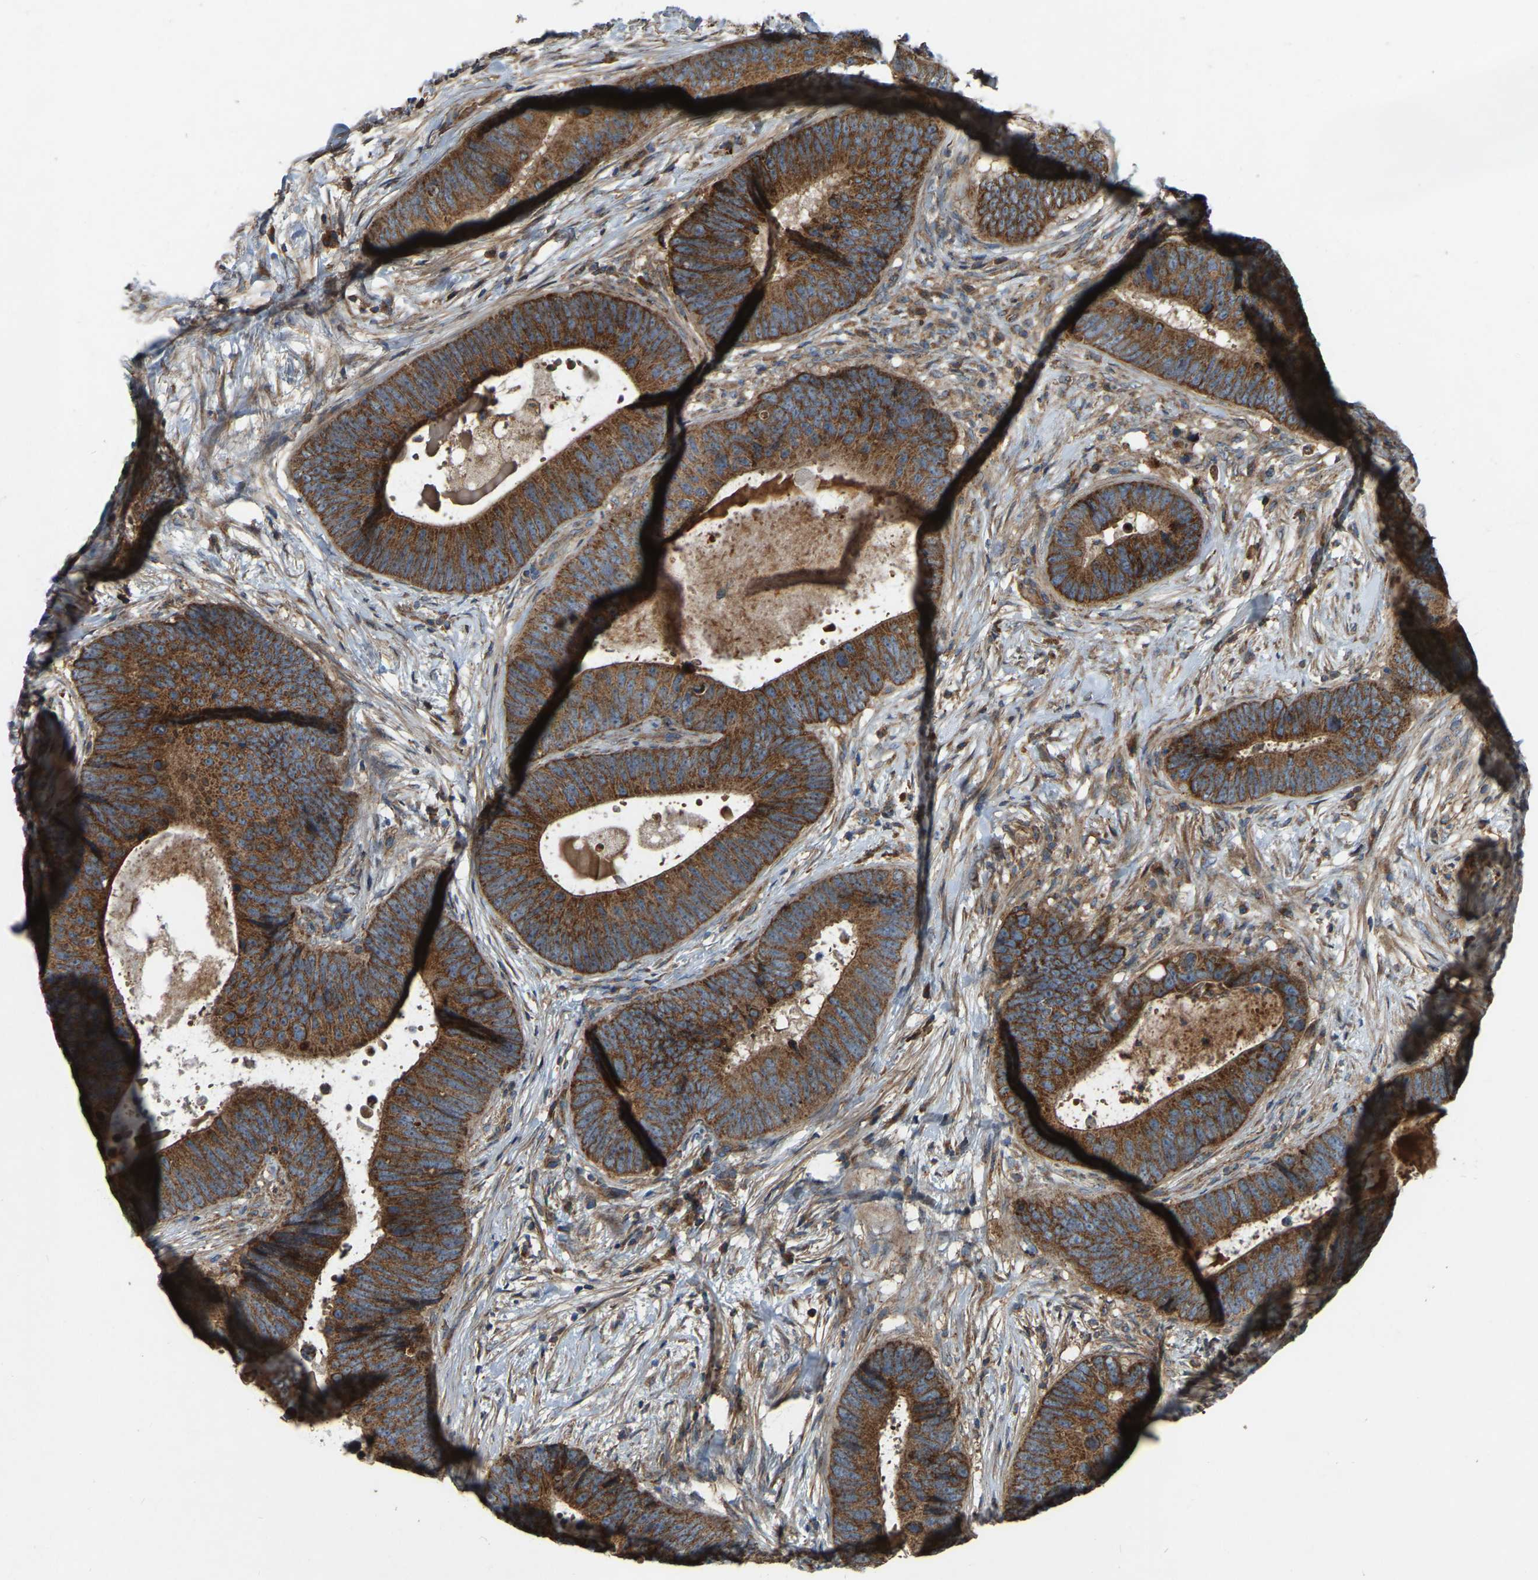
{"staining": {"intensity": "strong", "quantity": ">75%", "location": "cytoplasmic/membranous"}, "tissue": "colorectal cancer", "cell_type": "Tumor cells", "image_type": "cancer", "snomed": [{"axis": "morphology", "description": "Adenocarcinoma, NOS"}, {"axis": "topography", "description": "Colon"}], "caption": "Immunohistochemistry photomicrograph of neoplastic tissue: colorectal adenocarcinoma stained using immunohistochemistry (IHC) reveals high levels of strong protein expression localized specifically in the cytoplasmic/membranous of tumor cells, appearing as a cytoplasmic/membranous brown color.", "gene": "SAMD9L", "patient": {"sex": "male", "age": 56}}